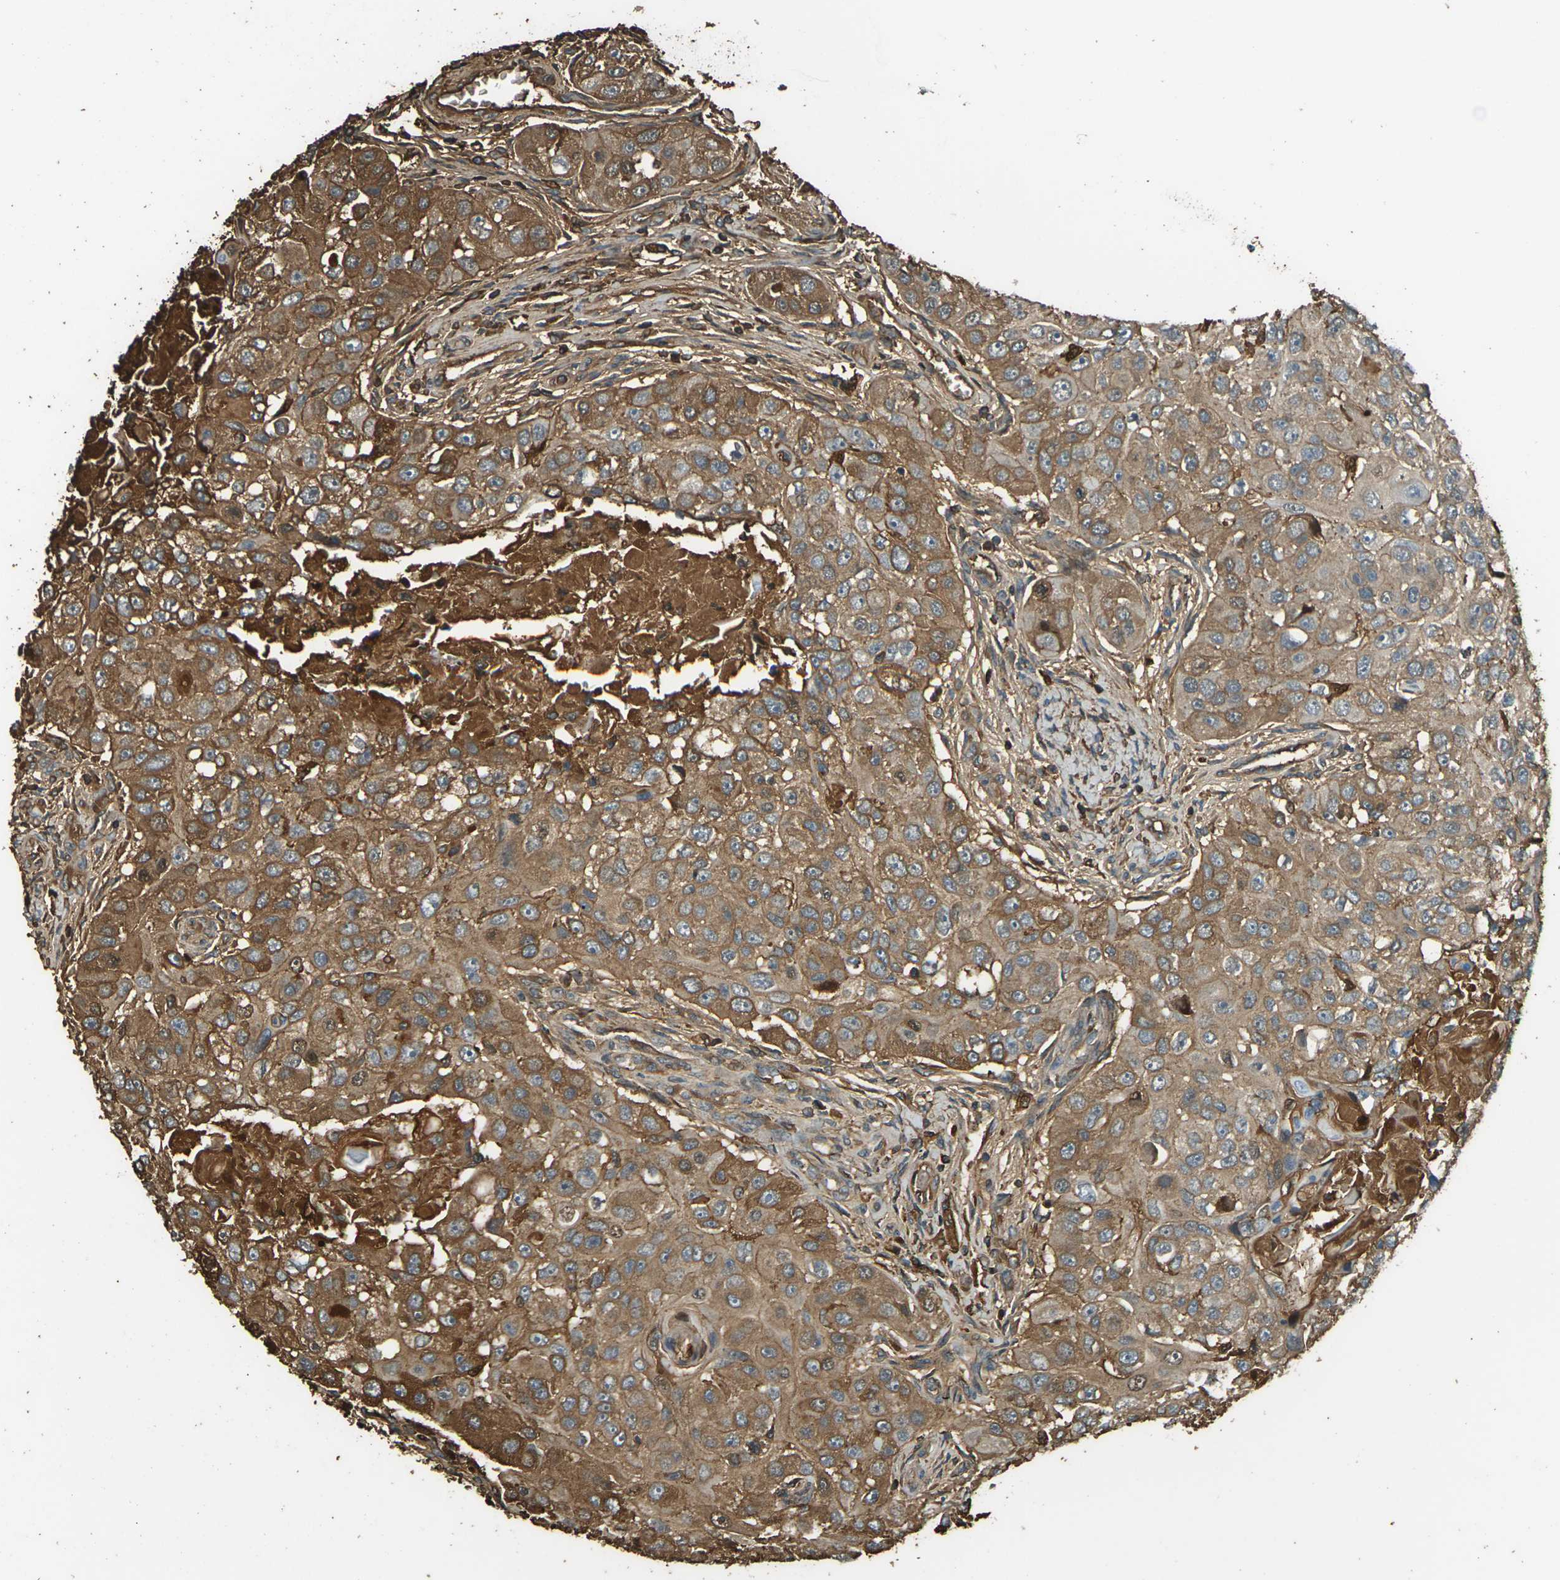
{"staining": {"intensity": "moderate", "quantity": ">75%", "location": "cytoplasmic/membranous"}, "tissue": "head and neck cancer", "cell_type": "Tumor cells", "image_type": "cancer", "snomed": [{"axis": "morphology", "description": "Normal tissue, NOS"}, {"axis": "morphology", "description": "Squamous cell carcinoma, NOS"}, {"axis": "topography", "description": "Skeletal muscle"}, {"axis": "topography", "description": "Head-Neck"}], "caption": "Squamous cell carcinoma (head and neck) tissue reveals moderate cytoplasmic/membranous expression in approximately >75% of tumor cells (Stains: DAB in brown, nuclei in blue, Microscopy: brightfield microscopy at high magnification).", "gene": "CYP1B1", "patient": {"sex": "male", "age": 51}}